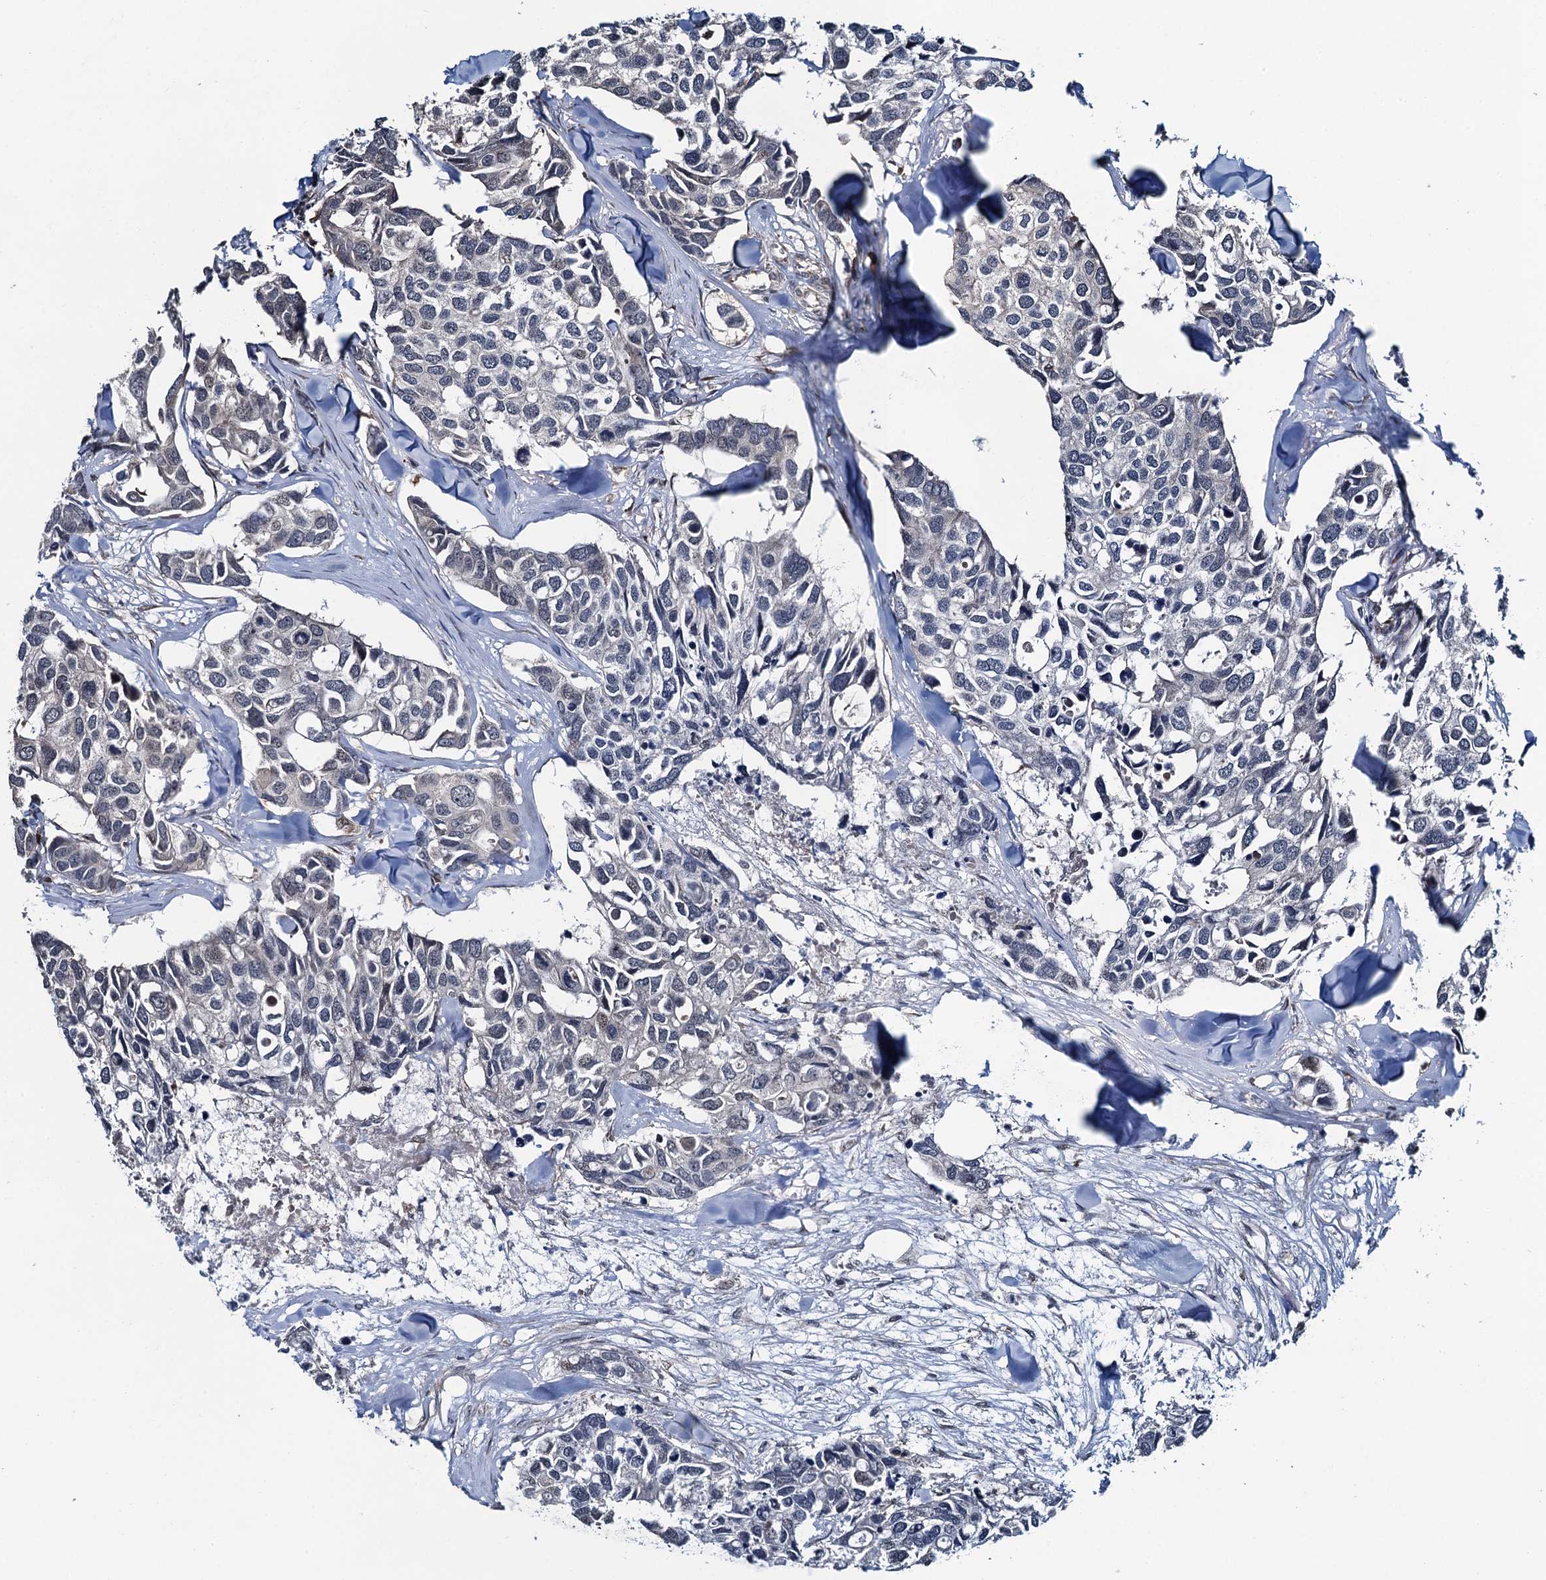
{"staining": {"intensity": "negative", "quantity": "none", "location": "none"}, "tissue": "breast cancer", "cell_type": "Tumor cells", "image_type": "cancer", "snomed": [{"axis": "morphology", "description": "Duct carcinoma"}, {"axis": "topography", "description": "Breast"}], "caption": "Micrograph shows no significant protein expression in tumor cells of breast invasive ductal carcinoma.", "gene": "WHAMM", "patient": {"sex": "female", "age": 83}}